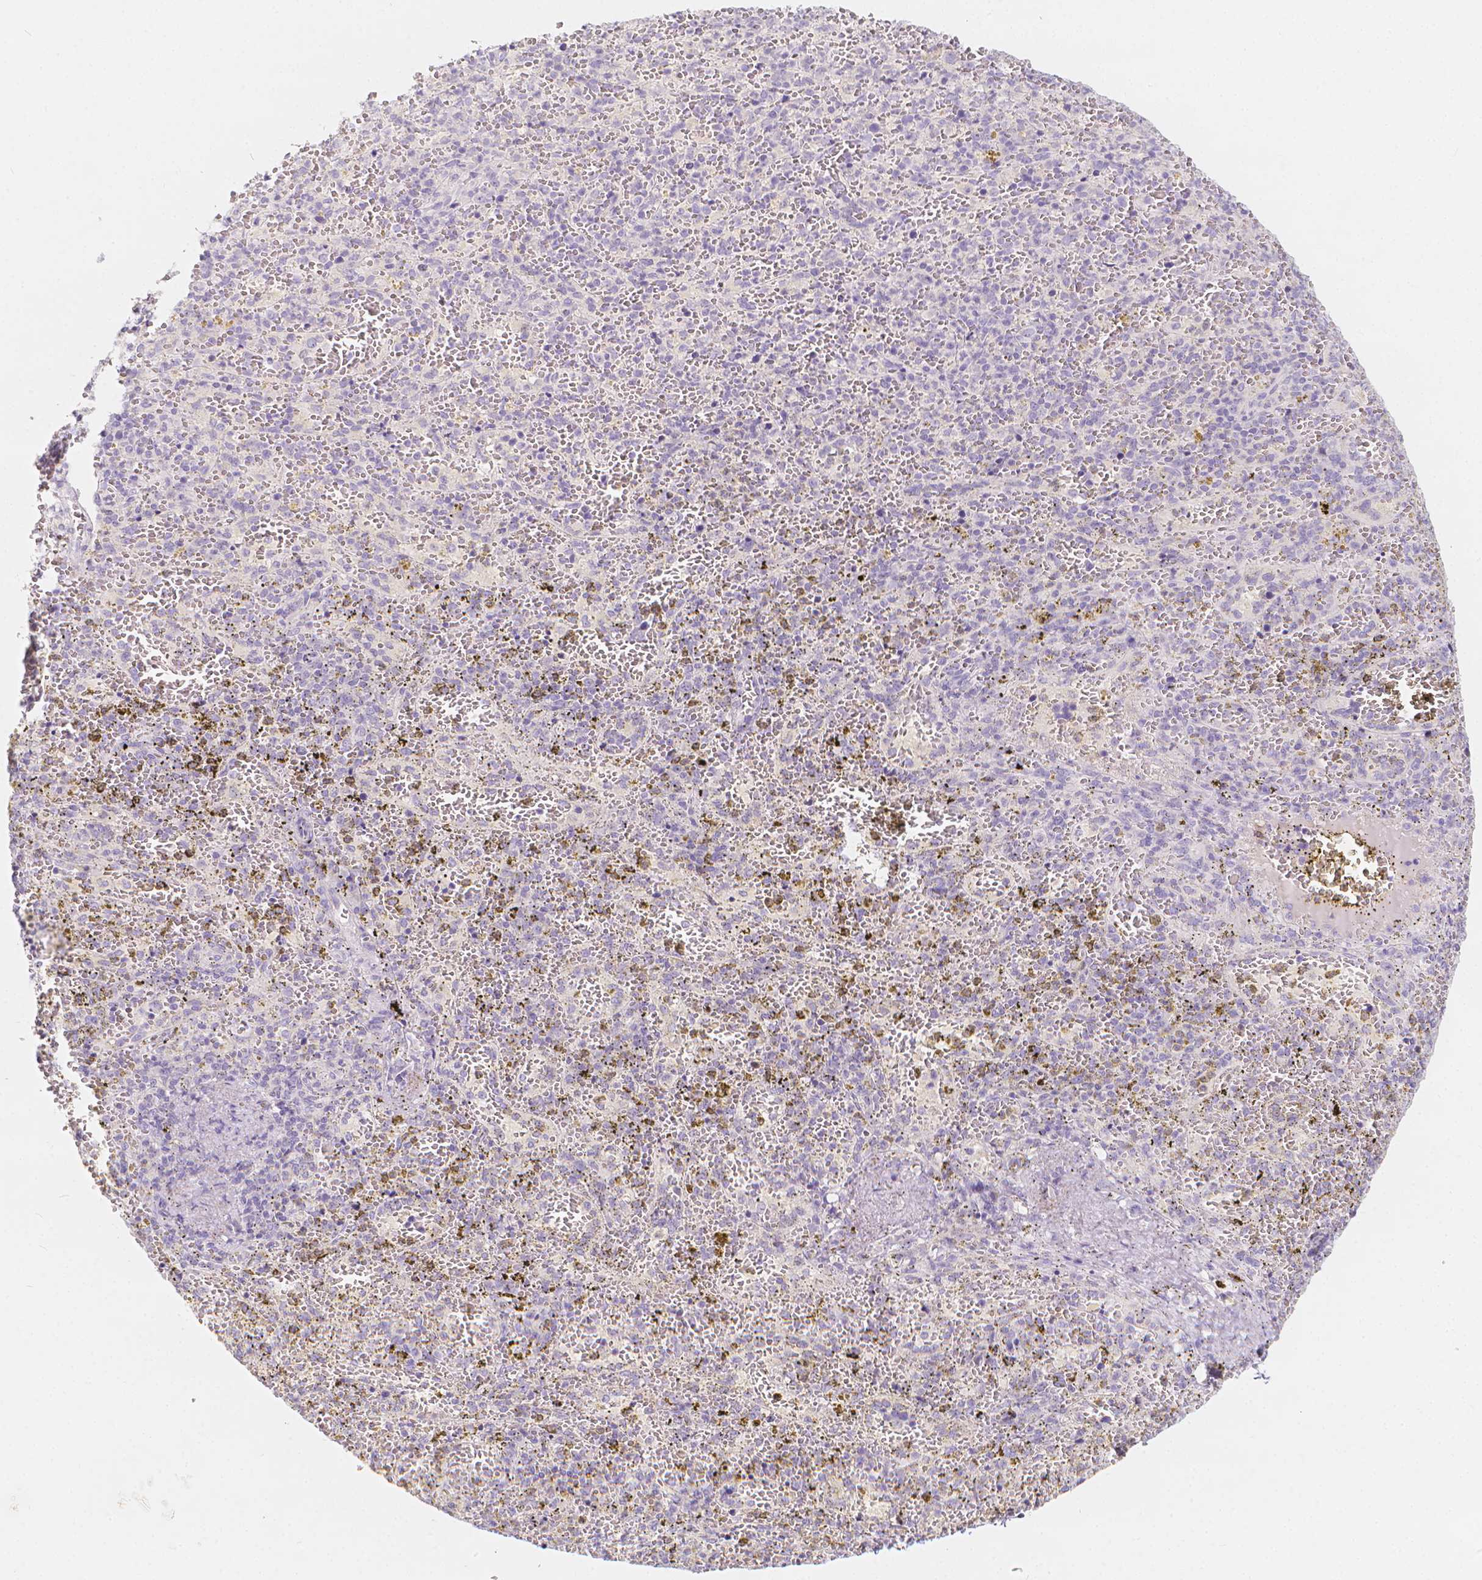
{"staining": {"intensity": "negative", "quantity": "none", "location": "none"}, "tissue": "spleen", "cell_type": "Cells in red pulp", "image_type": "normal", "snomed": [{"axis": "morphology", "description": "Normal tissue, NOS"}, {"axis": "topography", "description": "Spleen"}], "caption": "This is an IHC micrograph of normal spleen. There is no expression in cells in red pulp.", "gene": "RBFOX1", "patient": {"sex": "female", "age": 50}}